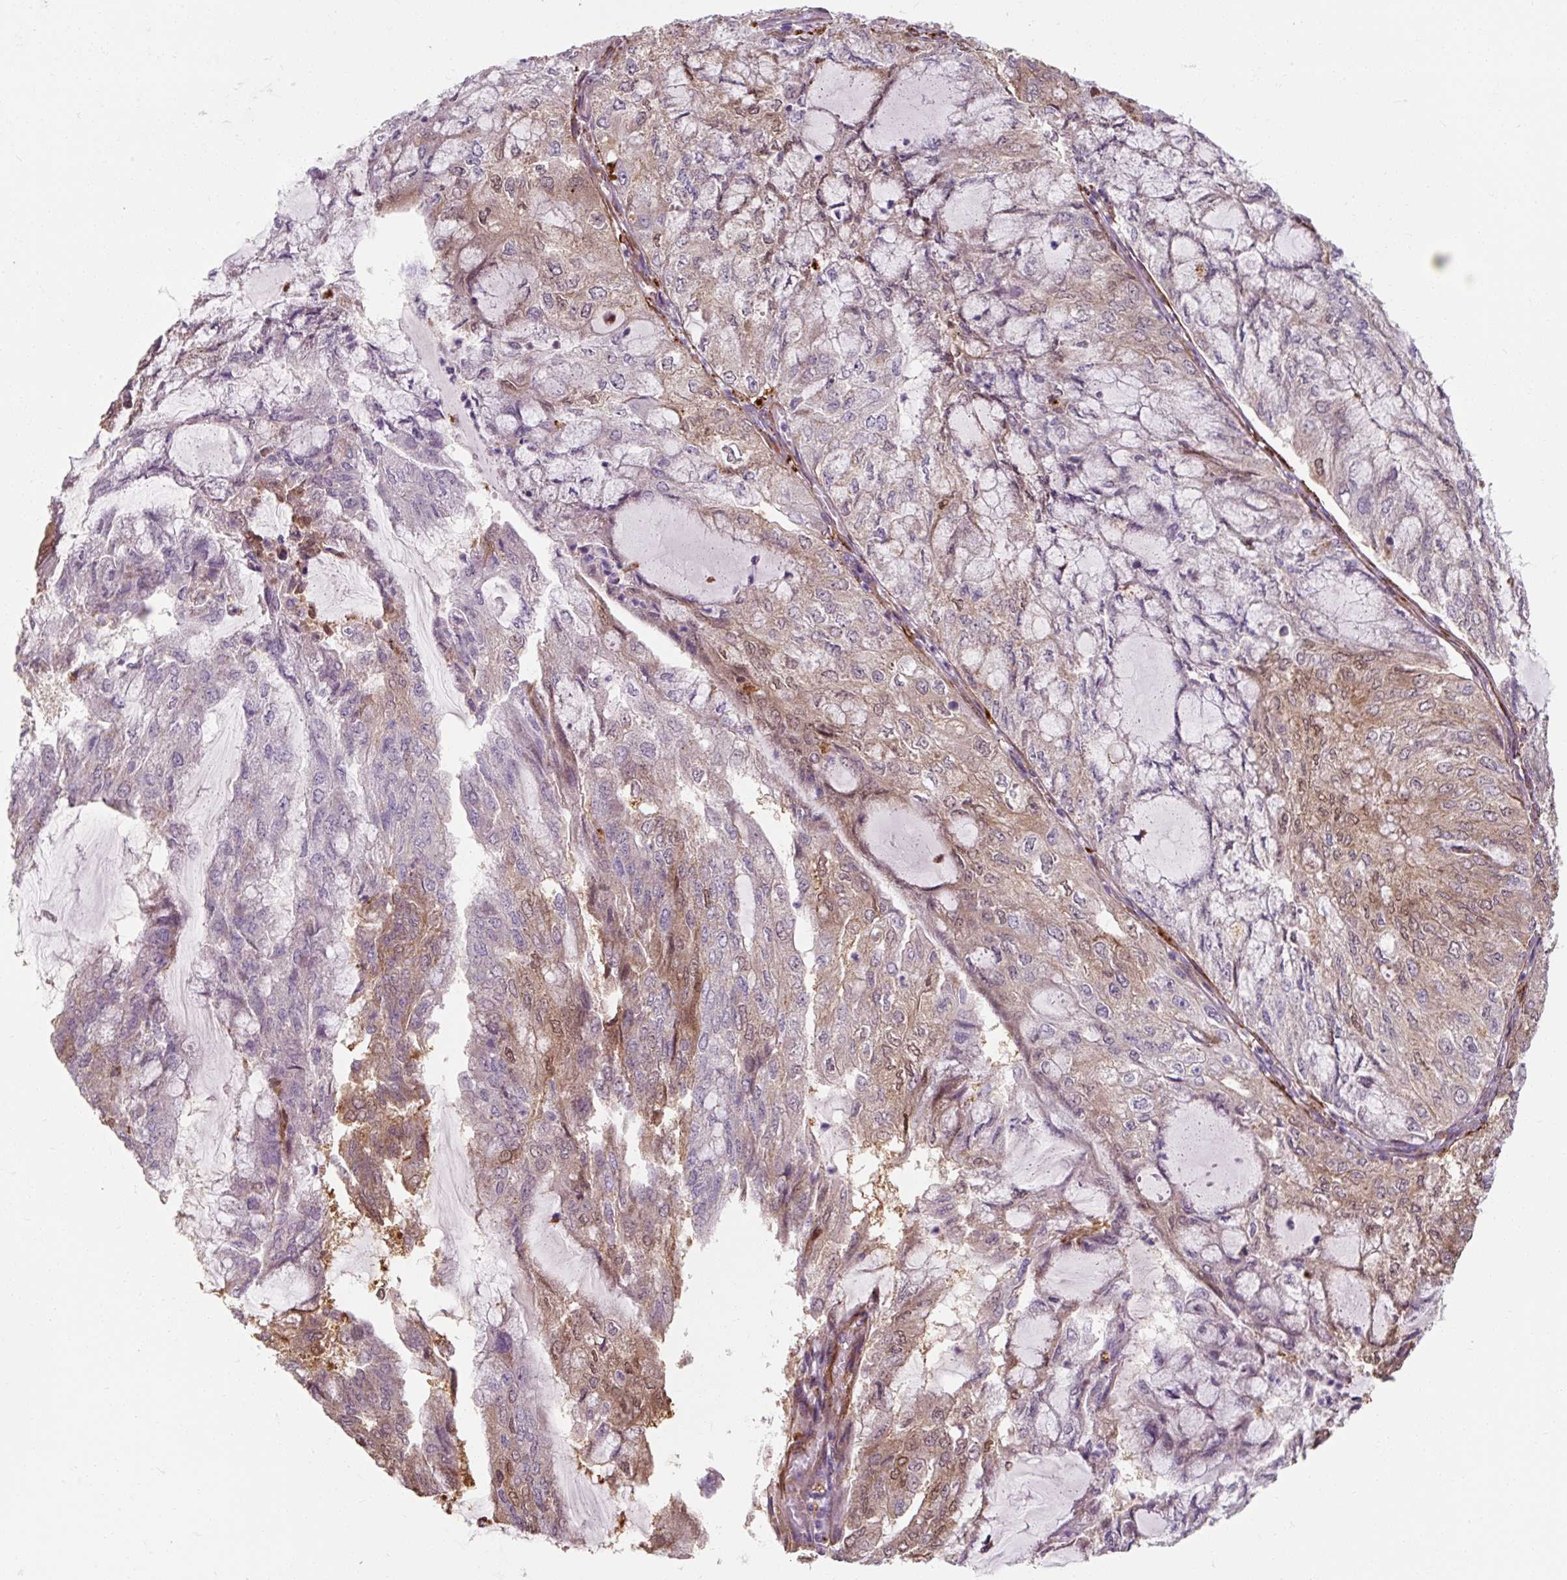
{"staining": {"intensity": "moderate", "quantity": "<25%", "location": "cytoplasmic/membranous,nuclear"}, "tissue": "endometrial cancer", "cell_type": "Tumor cells", "image_type": "cancer", "snomed": [{"axis": "morphology", "description": "Adenocarcinoma, NOS"}, {"axis": "topography", "description": "Endometrium"}], "caption": "Endometrial adenocarcinoma stained for a protein (brown) demonstrates moderate cytoplasmic/membranous and nuclear positive staining in about <25% of tumor cells.", "gene": "MRPS5", "patient": {"sex": "female", "age": 81}}